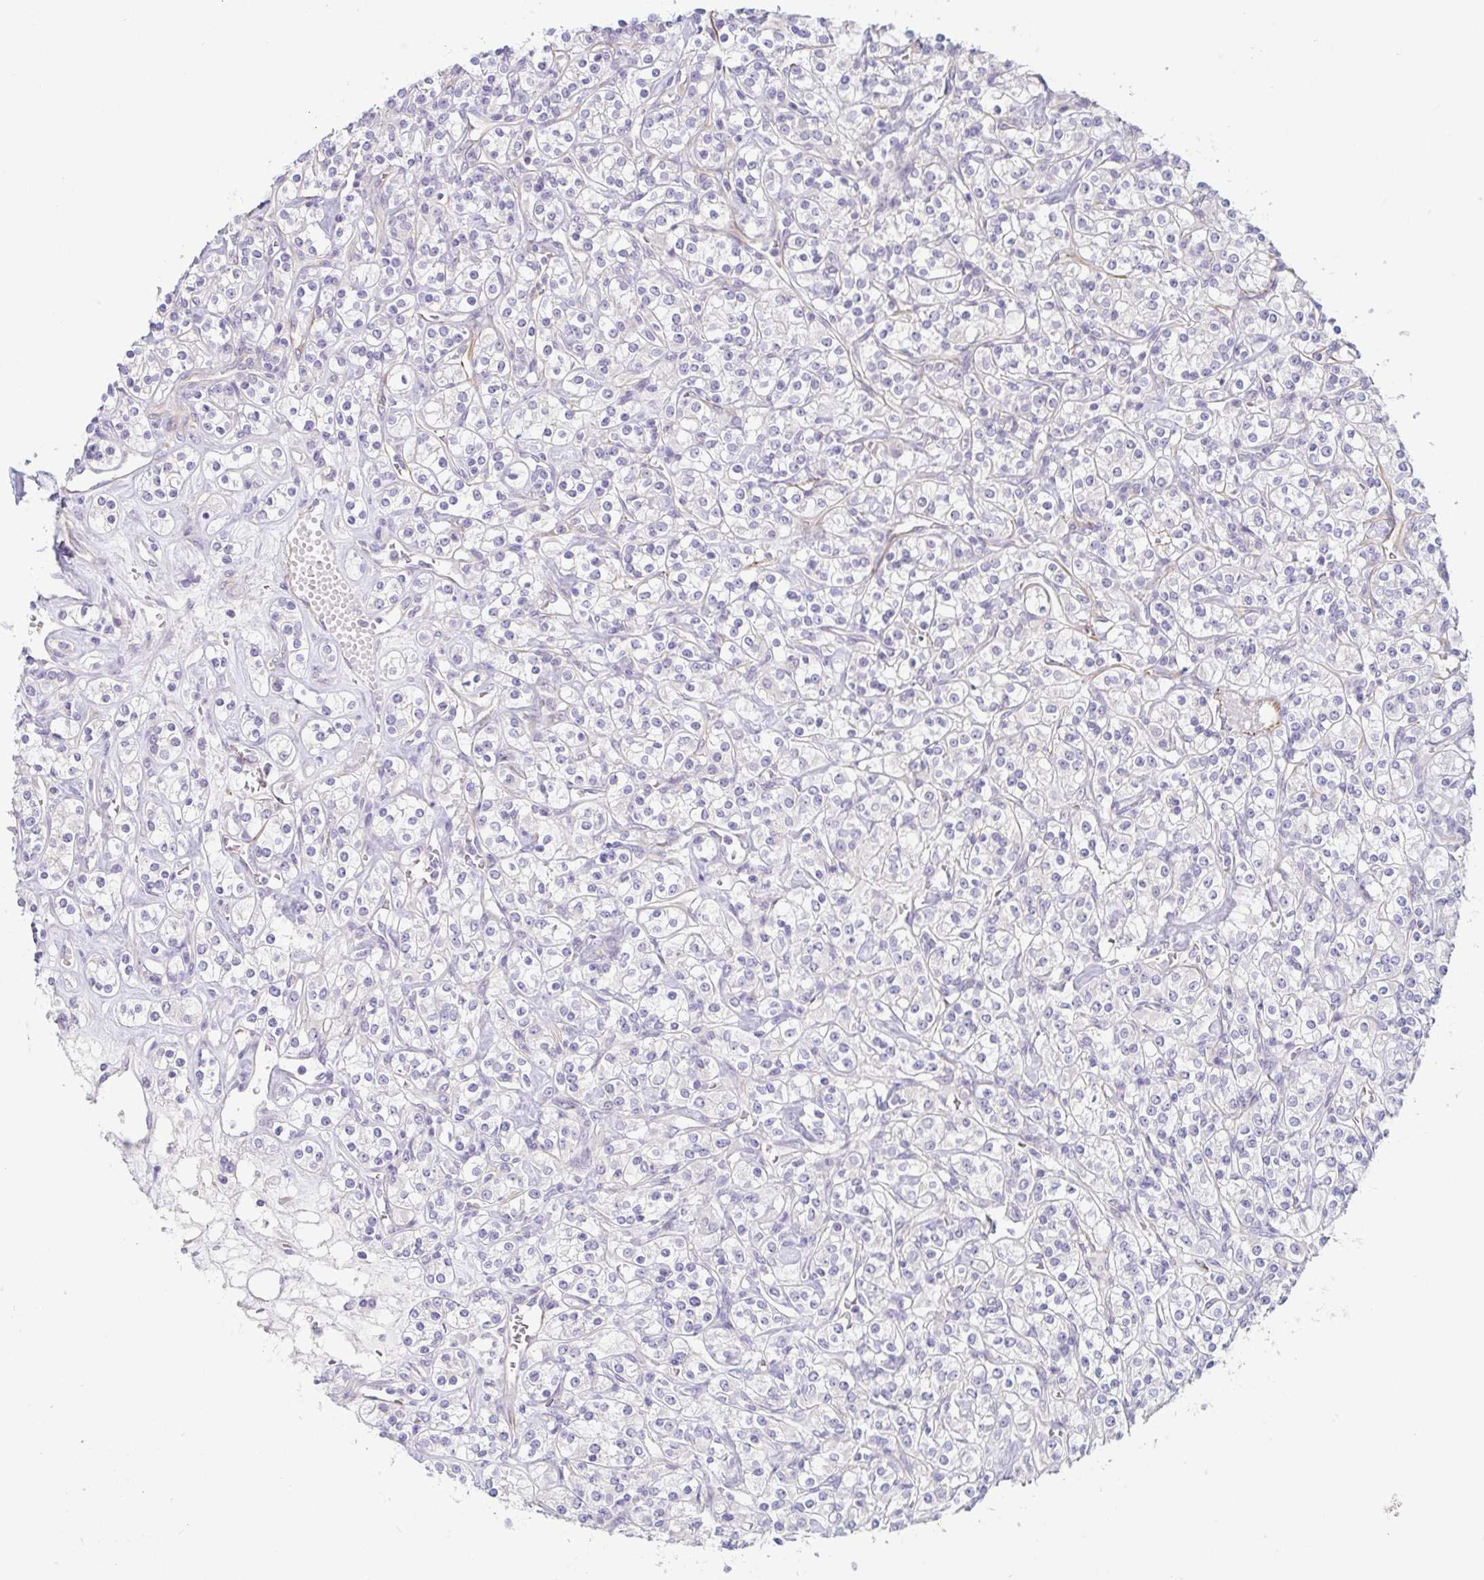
{"staining": {"intensity": "negative", "quantity": "none", "location": "none"}, "tissue": "renal cancer", "cell_type": "Tumor cells", "image_type": "cancer", "snomed": [{"axis": "morphology", "description": "Adenocarcinoma, NOS"}, {"axis": "topography", "description": "Kidney"}], "caption": "There is no significant positivity in tumor cells of renal cancer (adenocarcinoma).", "gene": "COL17A1", "patient": {"sex": "male", "age": 77}}